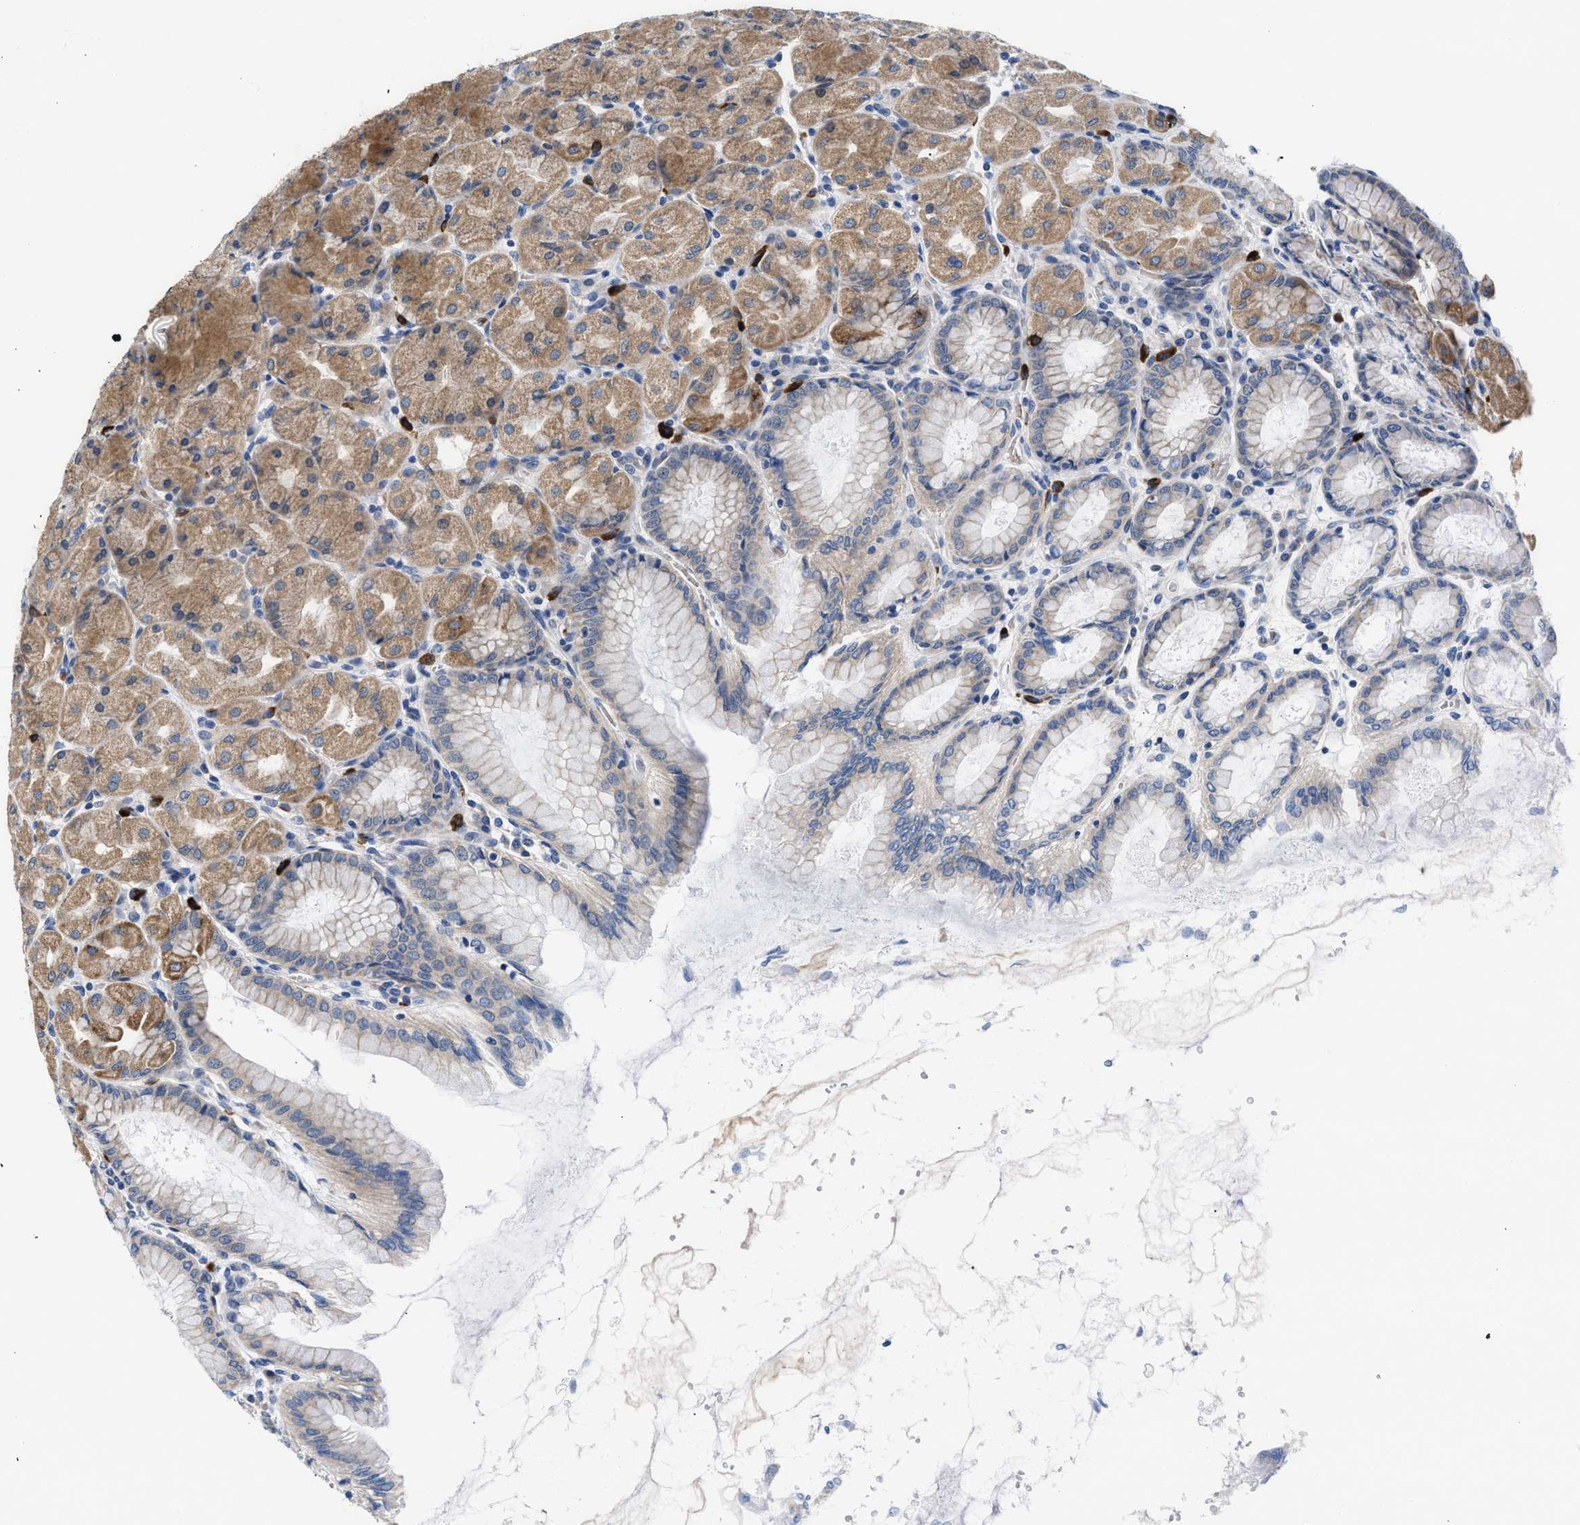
{"staining": {"intensity": "moderate", "quantity": ">75%", "location": "cytoplasmic/membranous"}, "tissue": "stomach", "cell_type": "Glandular cells", "image_type": "normal", "snomed": [{"axis": "morphology", "description": "Normal tissue, NOS"}, {"axis": "topography", "description": "Stomach, upper"}], "caption": "Normal stomach displays moderate cytoplasmic/membranous staining in about >75% of glandular cells Using DAB (3,3'-diaminobenzidine) (brown) and hematoxylin (blue) stains, captured at high magnification using brightfield microscopy..", "gene": "RINT1", "patient": {"sex": "female", "age": 56}}